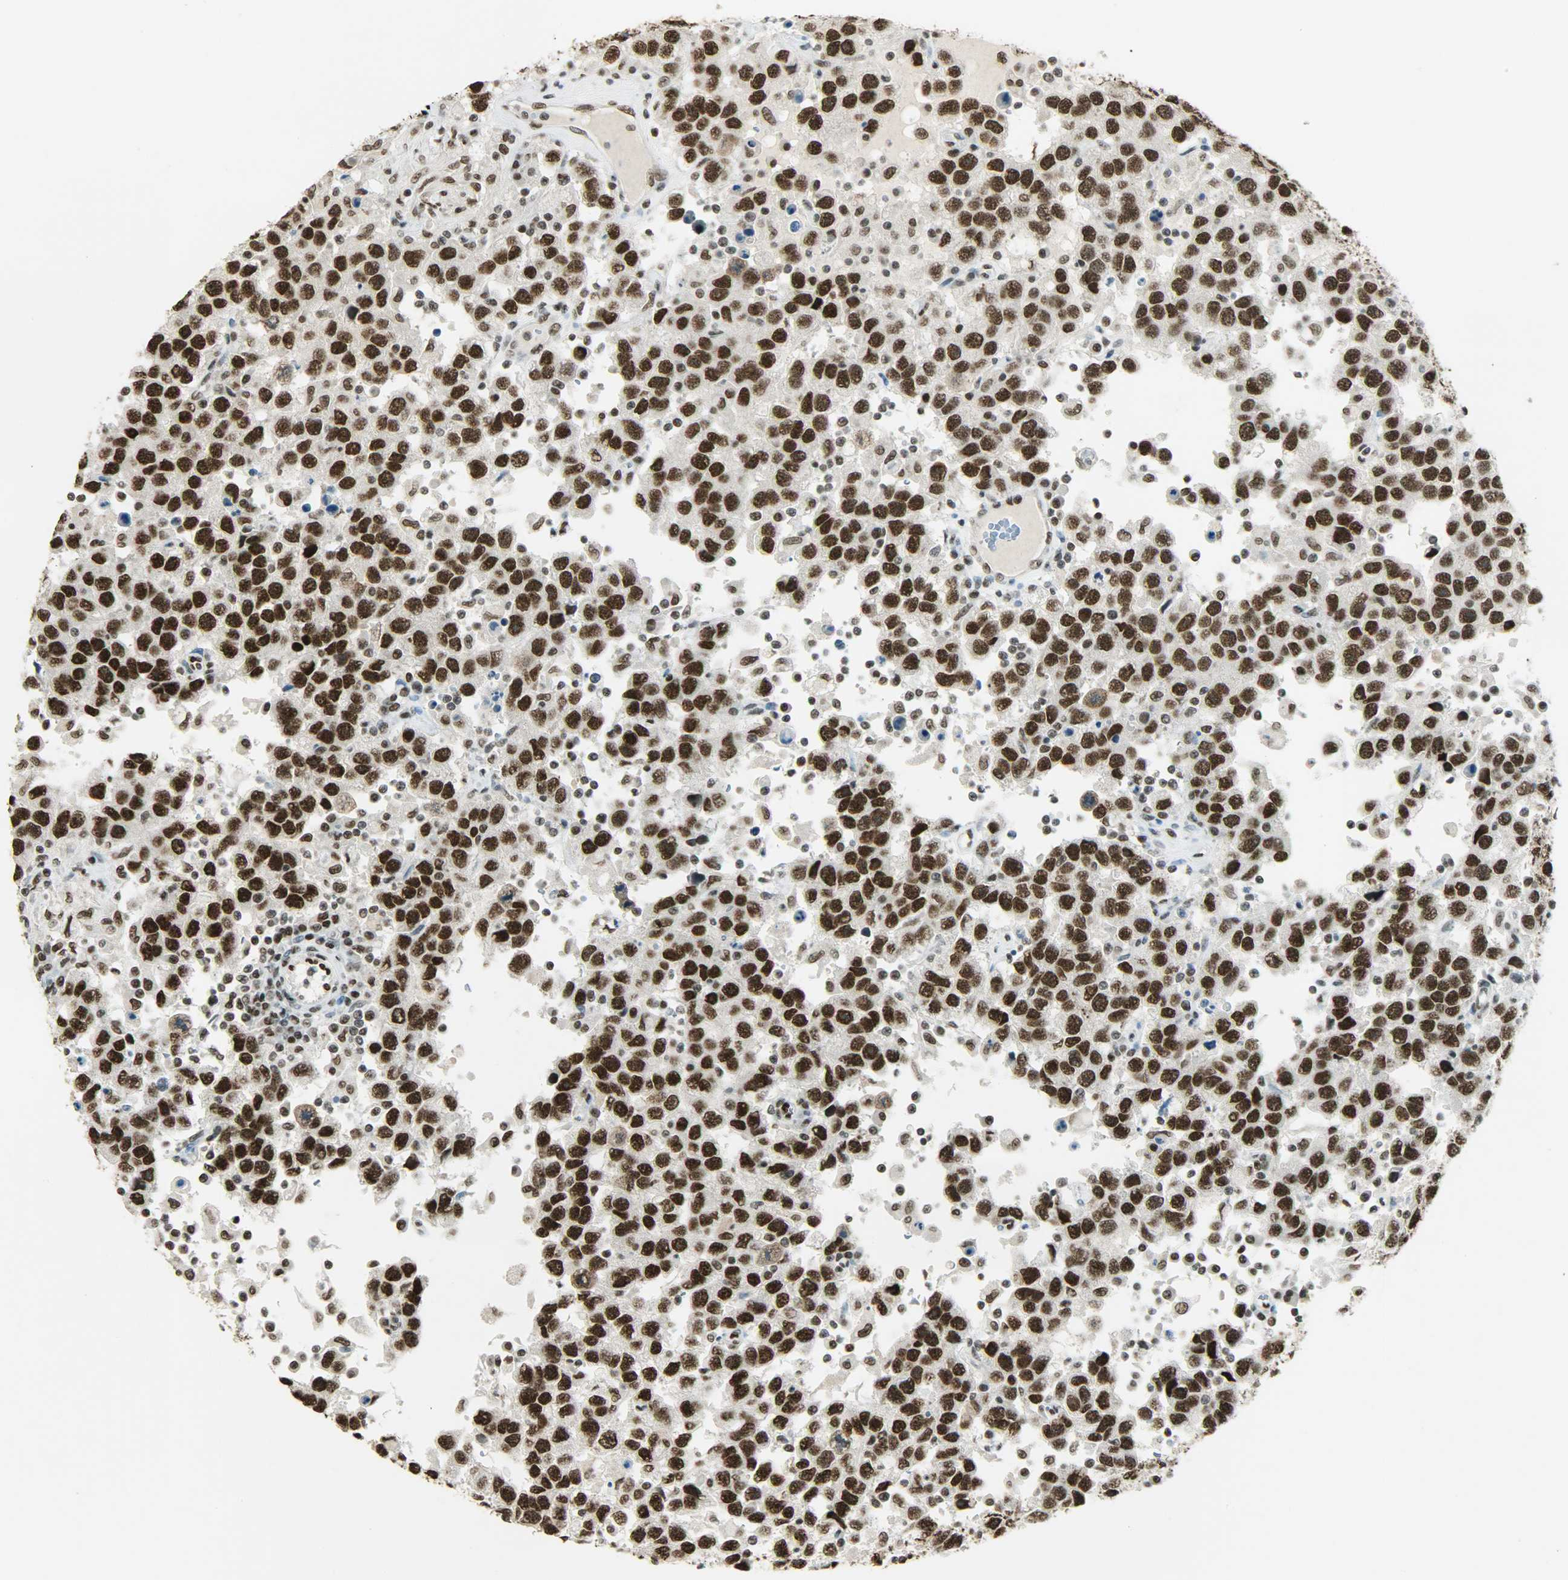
{"staining": {"intensity": "strong", "quantity": ">75%", "location": "nuclear"}, "tissue": "testis cancer", "cell_type": "Tumor cells", "image_type": "cancer", "snomed": [{"axis": "morphology", "description": "Seminoma, NOS"}, {"axis": "topography", "description": "Testis"}], "caption": "Testis cancer tissue shows strong nuclear staining in approximately >75% of tumor cells (brown staining indicates protein expression, while blue staining denotes nuclei).", "gene": "MYEF2", "patient": {"sex": "male", "age": 41}}